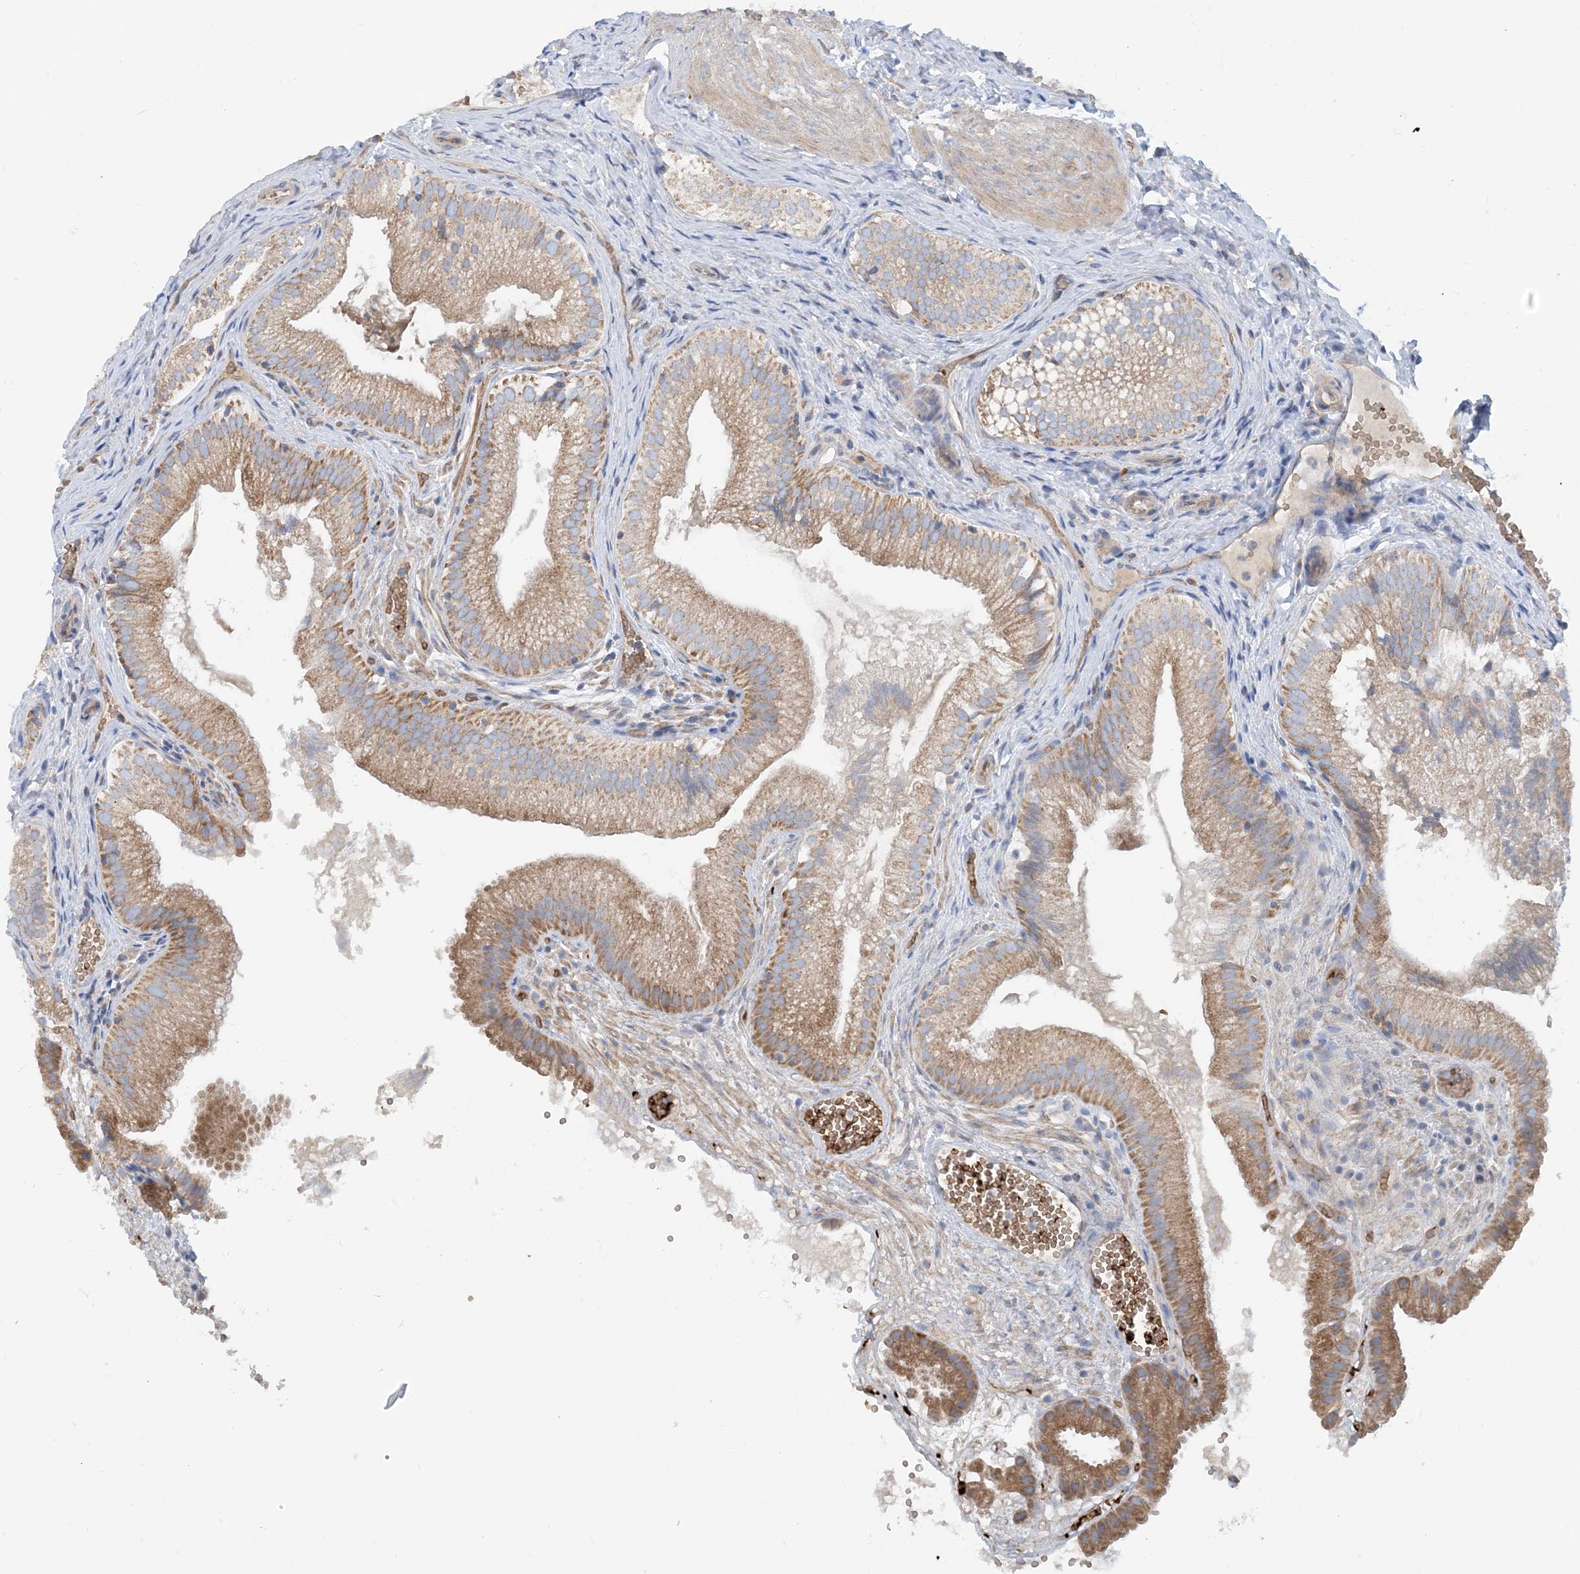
{"staining": {"intensity": "moderate", "quantity": ">75%", "location": "cytoplasmic/membranous"}, "tissue": "gallbladder", "cell_type": "Glandular cells", "image_type": "normal", "snomed": [{"axis": "morphology", "description": "Normal tissue, NOS"}, {"axis": "topography", "description": "Gallbladder"}], "caption": "Immunohistochemical staining of unremarkable human gallbladder exhibits medium levels of moderate cytoplasmic/membranous staining in approximately >75% of glandular cells.", "gene": "PHOSPHO2", "patient": {"sex": "female", "age": 30}}